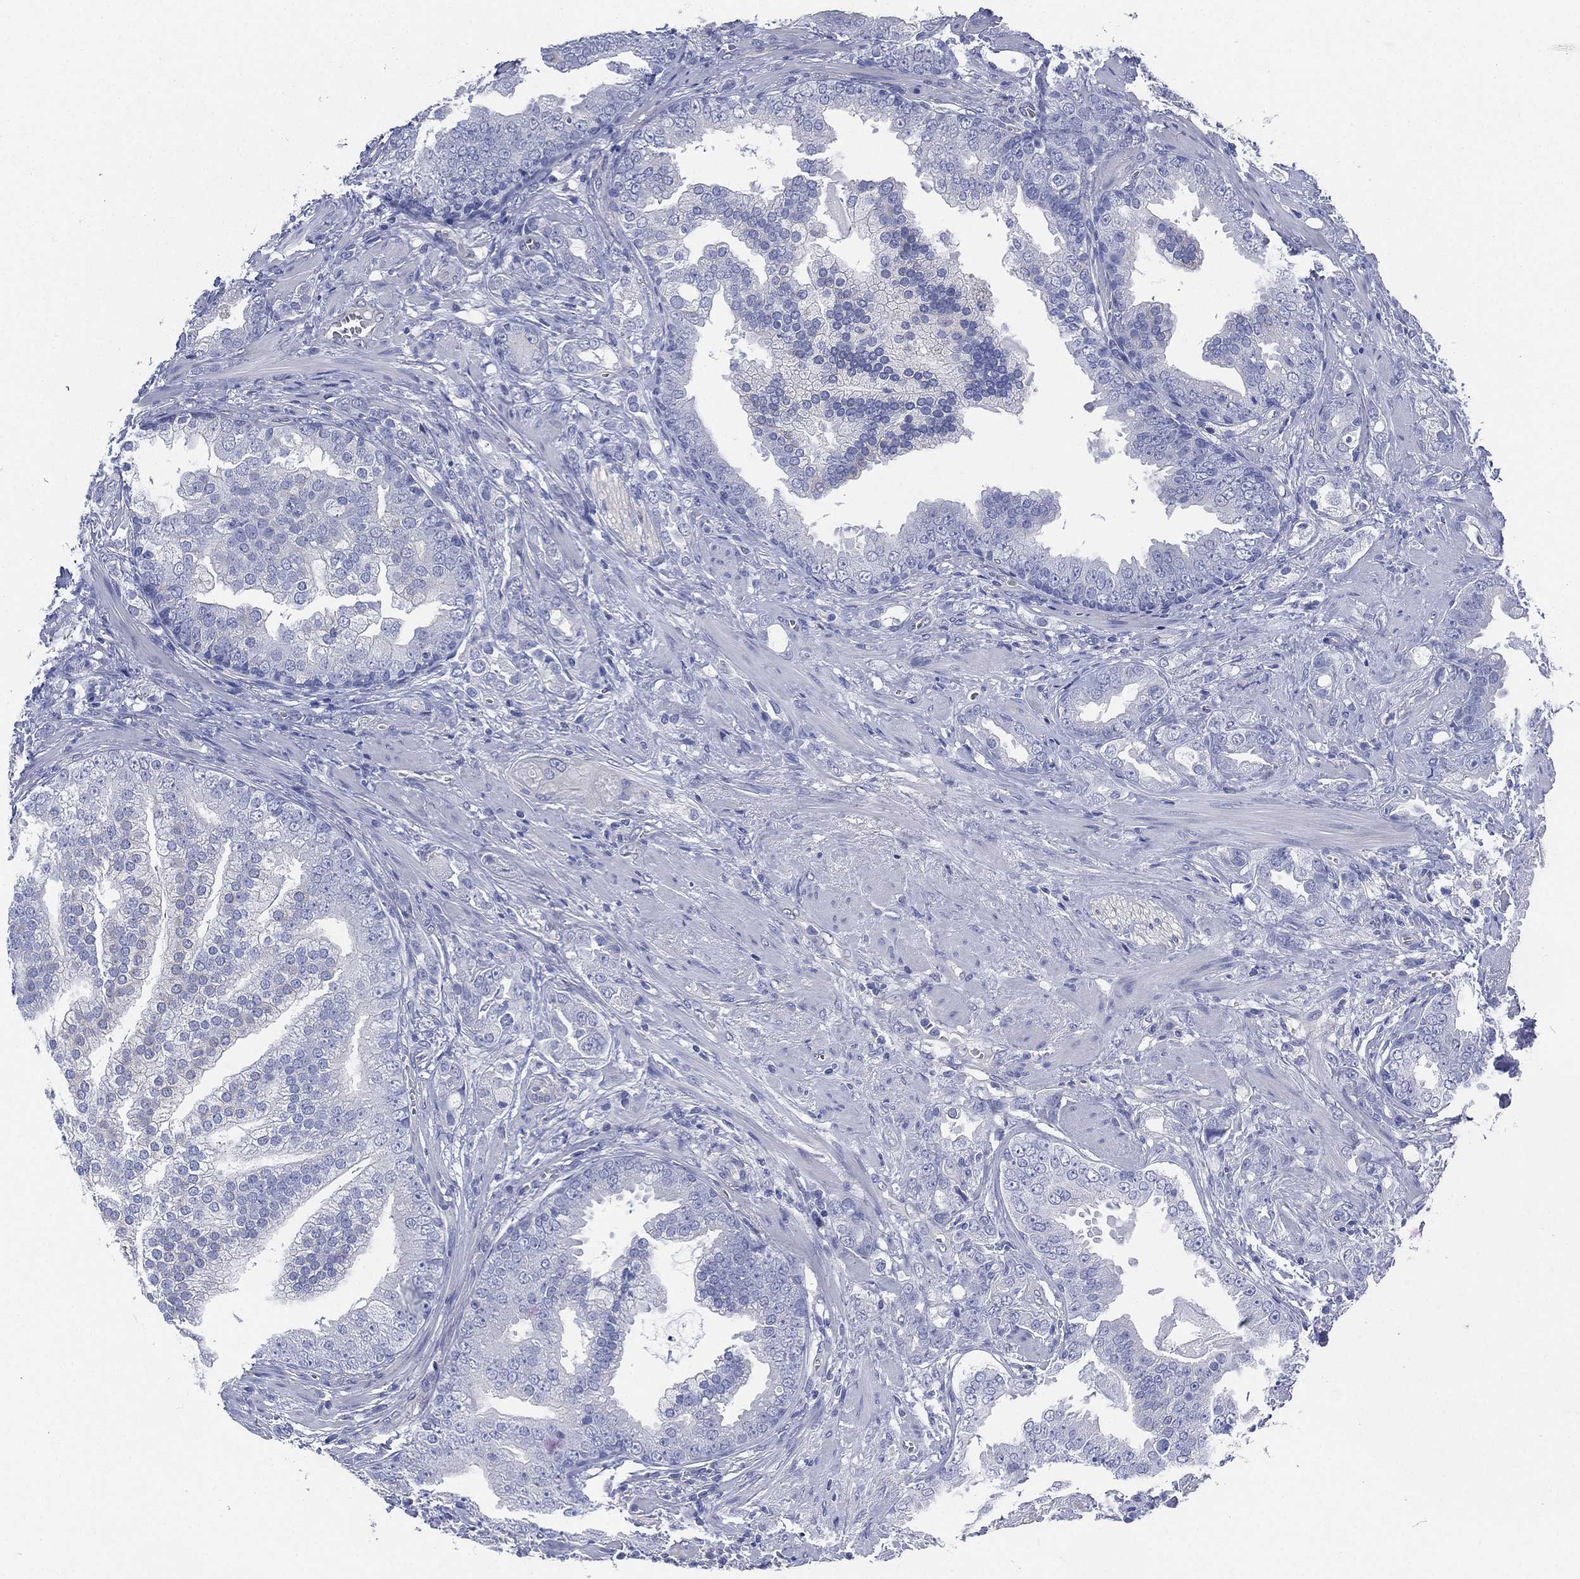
{"staining": {"intensity": "negative", "quantity": "none", "location": "none"}, "tissue": "prostate cancer", "cell_type": "Tumor cells", "image_type": "cancer", "snomed": [{"axis": "morphology", "description": "Adenocarcinoma, NOS"}, {"axis": "topography", "description": "Prostate"}], "caption": "Immunohistochemistry (IHC) micrograph of neoplastic tissue: adenocarcinoma (prostate) stained with DAB (3,3'-diaminobenzidine) exhibits no significant protein staining in tumor cells.", "gene": "CCDC70", "patient": {"sex": "male", "age": 57}}